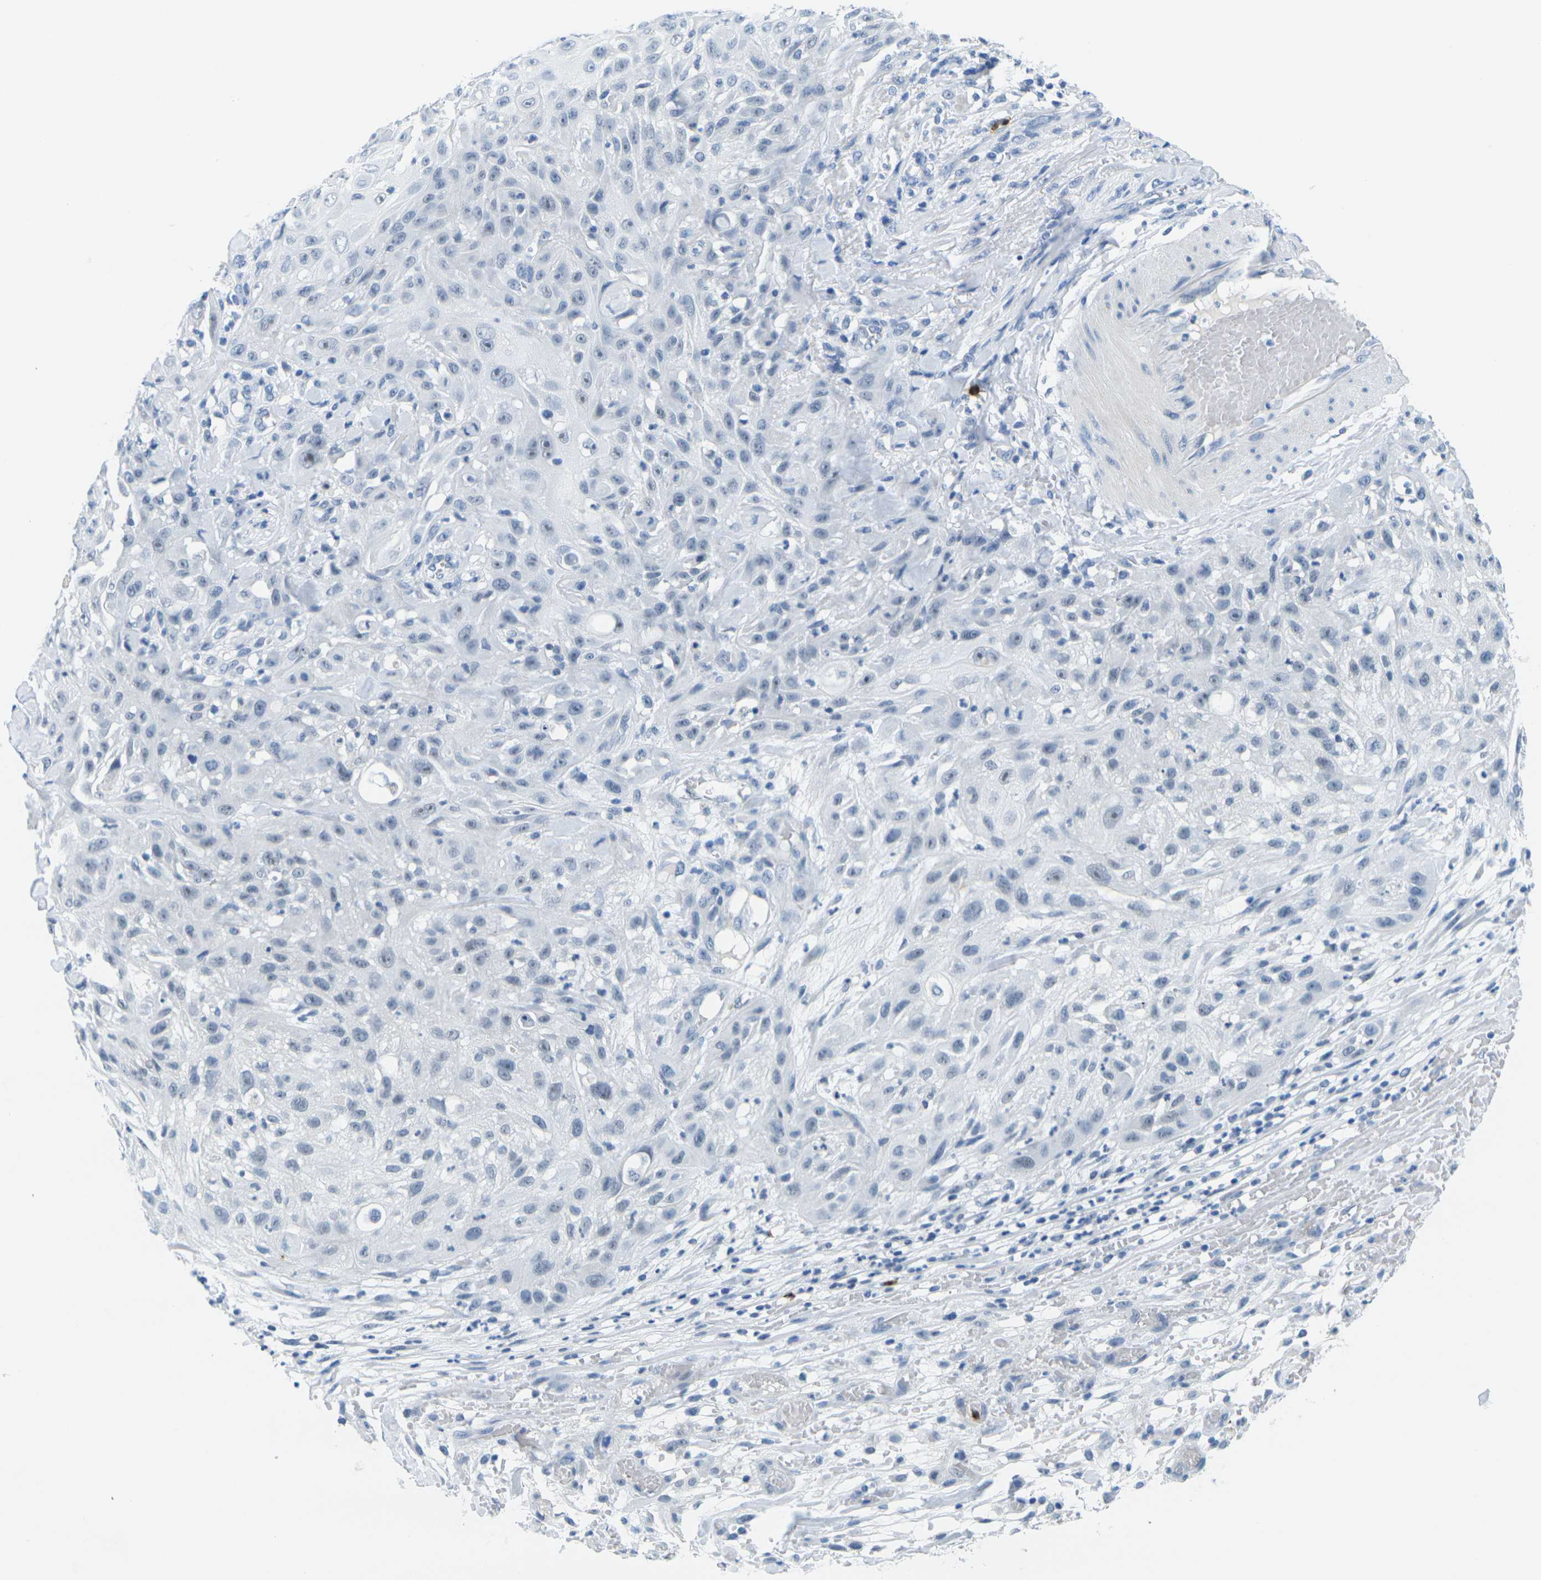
{"staining": {"intensity": "negative", "quantity": "none", "location": "none"}, "tissue": "skin cancer", "cell_type": "Tumor cells", "image_type": "cancer", "snomed": [{"axis": "morphology", "description": "Squamous cell carcinoma, NOS"}, {"axis": "topography", "description": "Skin"}], "caption": "Squamous cell carcinoma (skin) was stained to show a protein in brown. There is no significant expression in tumor cells.", "gene": "GPR15", "patient": {"sex": "male", "age": 75}}